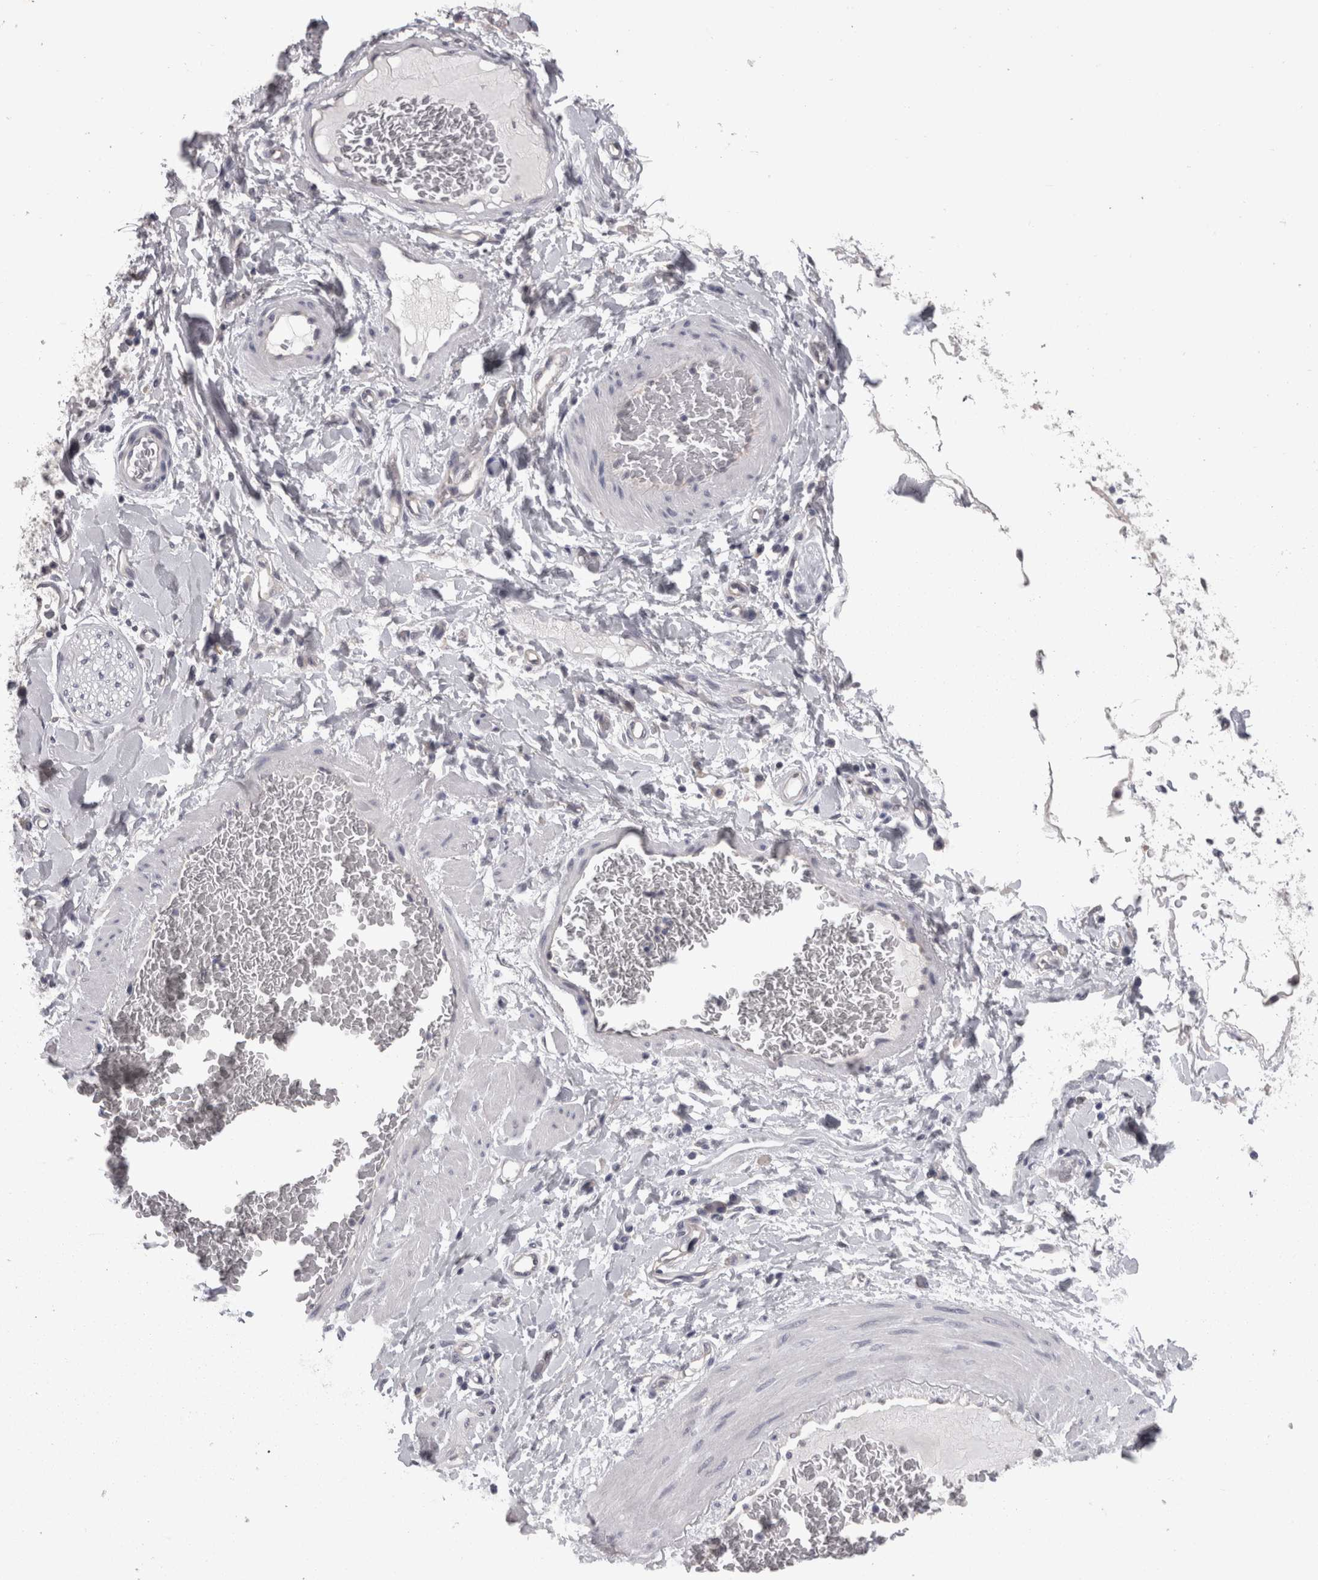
{"staining": {"intensity": "negative", "quantity": "none", "location": "none"}, "tissue": "adipose tissue", "cell_type": "Adipocytes", "image_type": "normal", "snomed": [{"axis": "morphology", "description": "Normal tissue, NOS"}, {"axis": "morphology", "description": "Adenocarcinoma, NOS"}, {"axis": "topography", "description": "Esophagus"}], "caption": "Adipocytes show no significant protein staining in normal adipose tissue.", "gene": "LYZL6", "patient": {"sex": "male", "age": 62}}